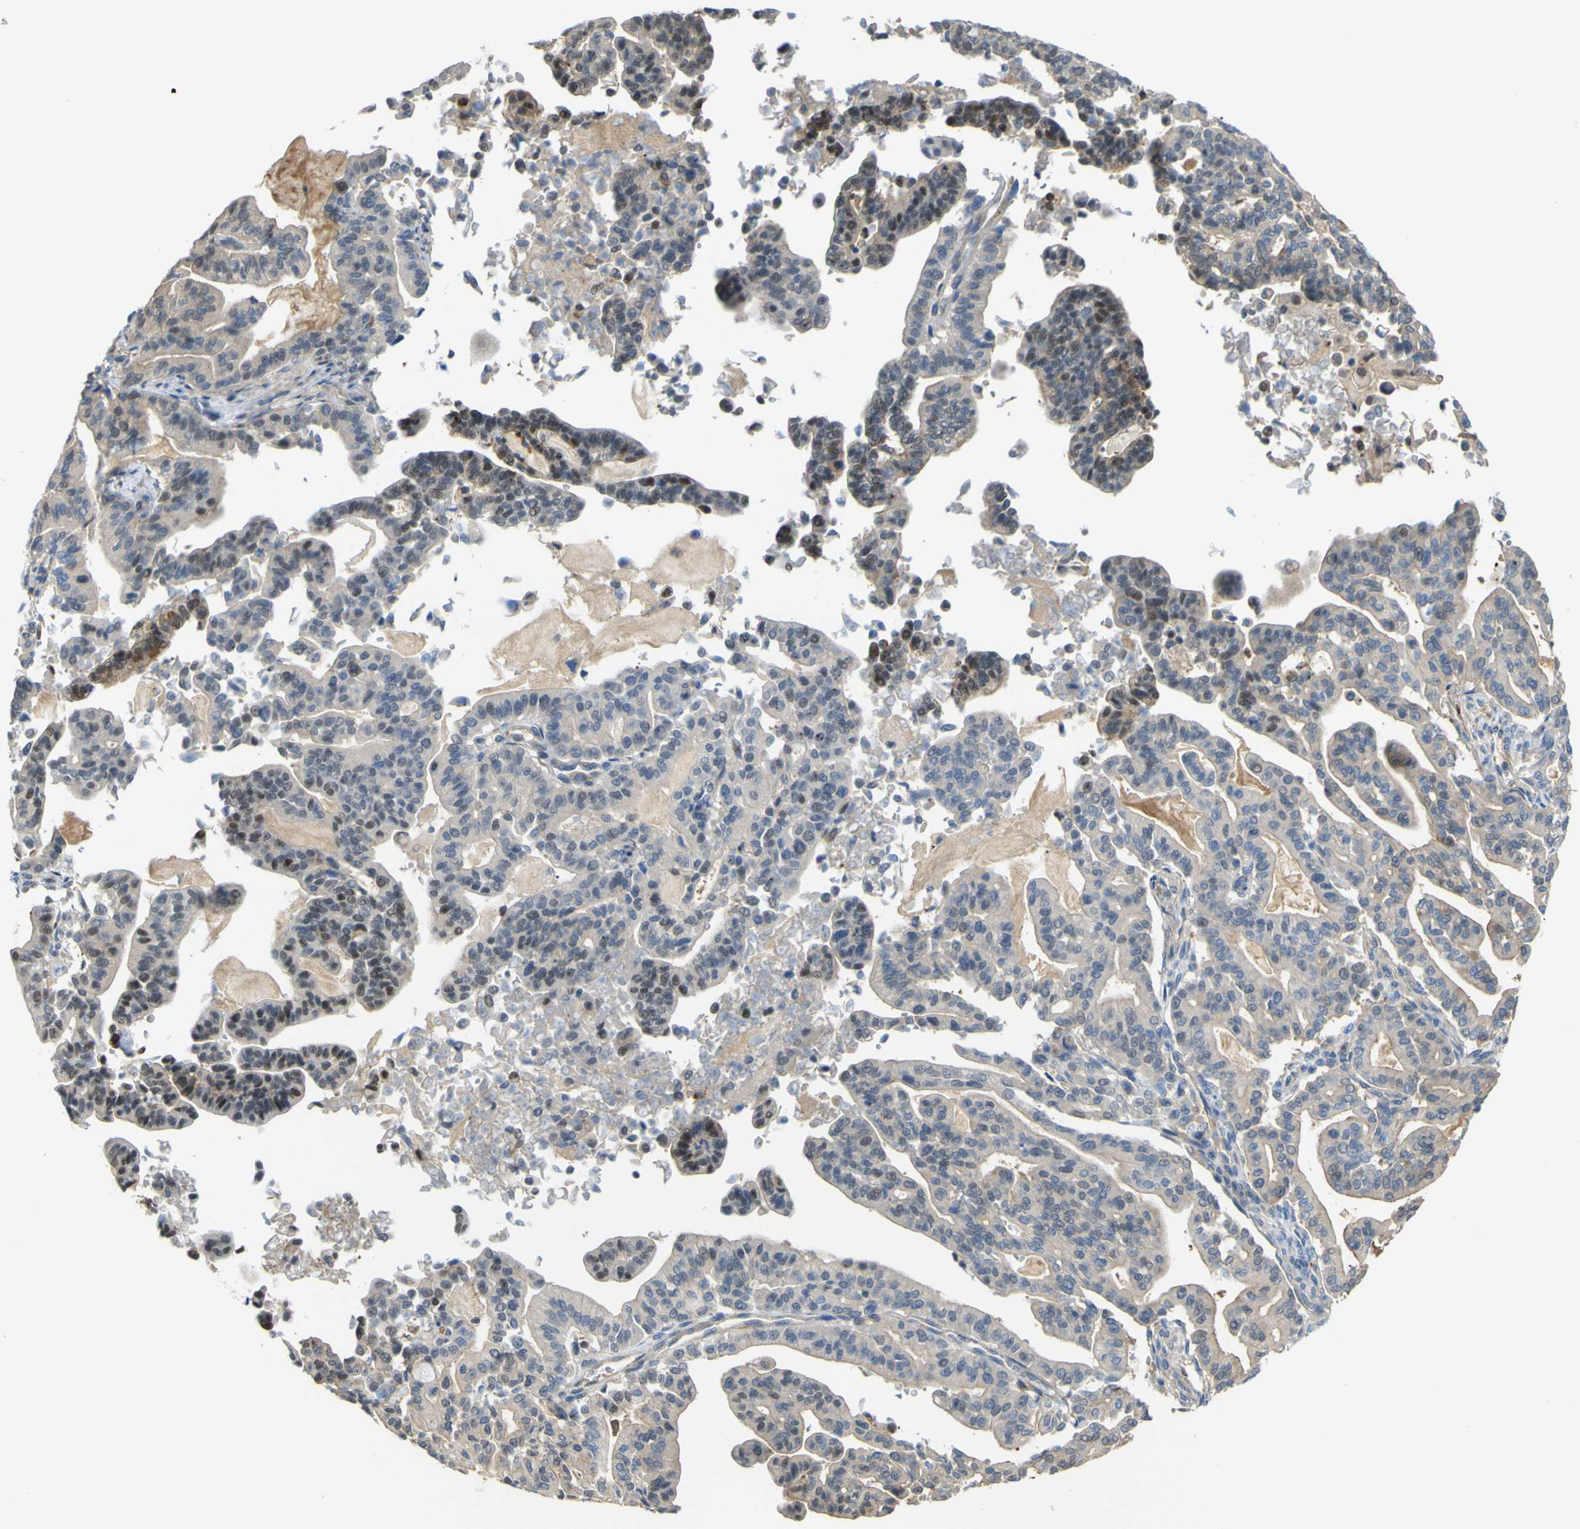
{"staining": {"intensity": "moderate", "quantity": ">75%", "location": "cytoplasmic/membranous"}, "tissue": "pancreatic cancer", "cell_type": "Tumor cells", "image_type": "cancer", "snomed": [{"axis": "morphology", "description": "Adenocarcinoma, NOS"}, {"axis": "topography", "description": "Pancreas"}], "caption": "A micrograph showing moderate cytoplasmic/membranous positivity in about >75% of tumor cells in pancreatic adenocarcinoma, as visualized by brown immunohistochemical staining.", "gene": "ABHD3", "patient": {"sex": "male", "age": 63}}